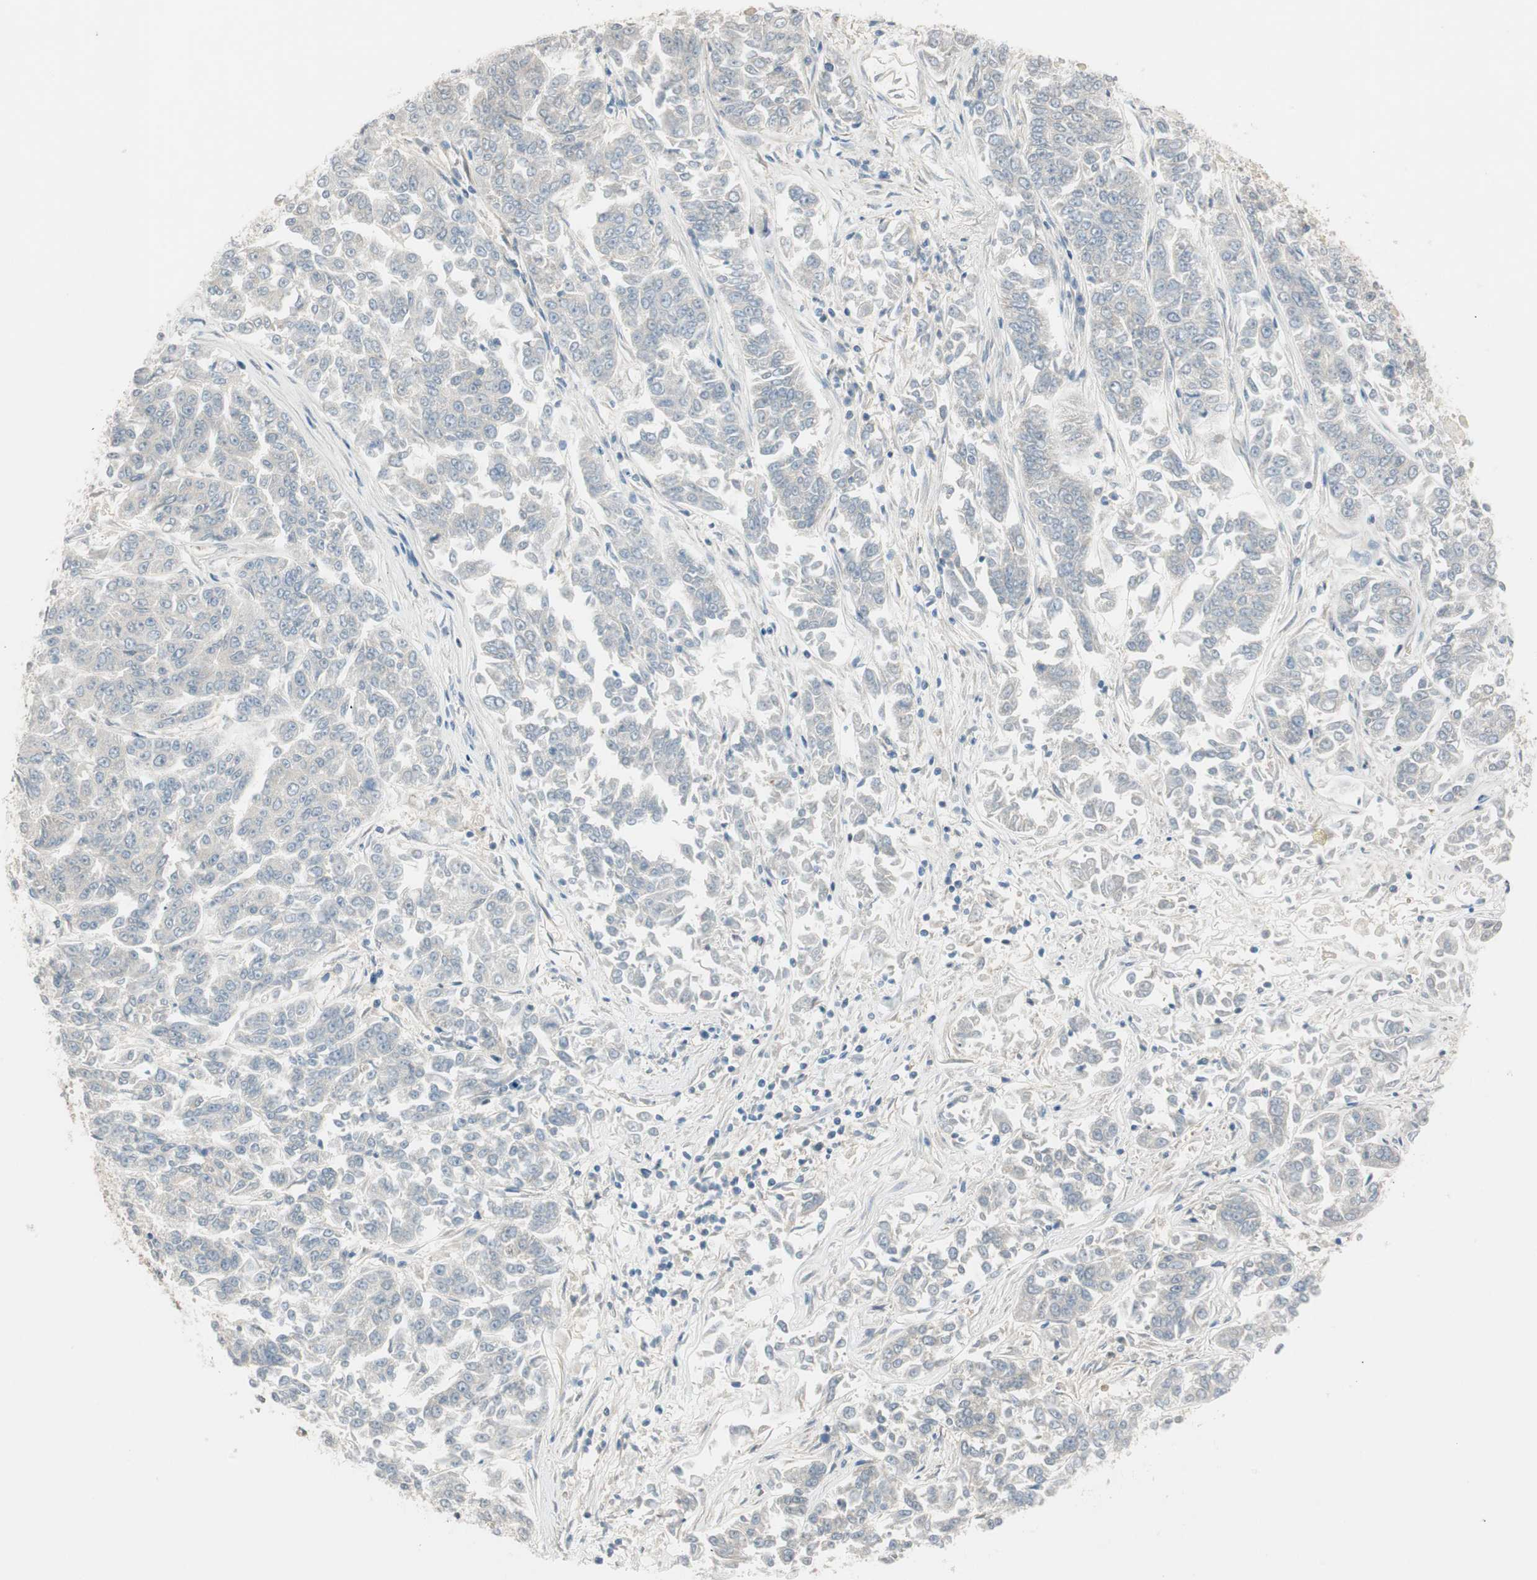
{"staining": {"intensity": "negative", "quantity": "none", "location": "none"}, "tissue": "lung cancer", "cell_type": "Tumor cells", "image_type": "cancer", "snomed": [{"axis": "morphology", "description": "Adenocarcinoma, NOS"}, {"axis": "topography", "description": "Lung"}], "caption": "Tumor cells show no significant positivity in lung adenocarcinoma.", "gene": "CGRRF1", "patient": {"sex": "male", "age": 84}}